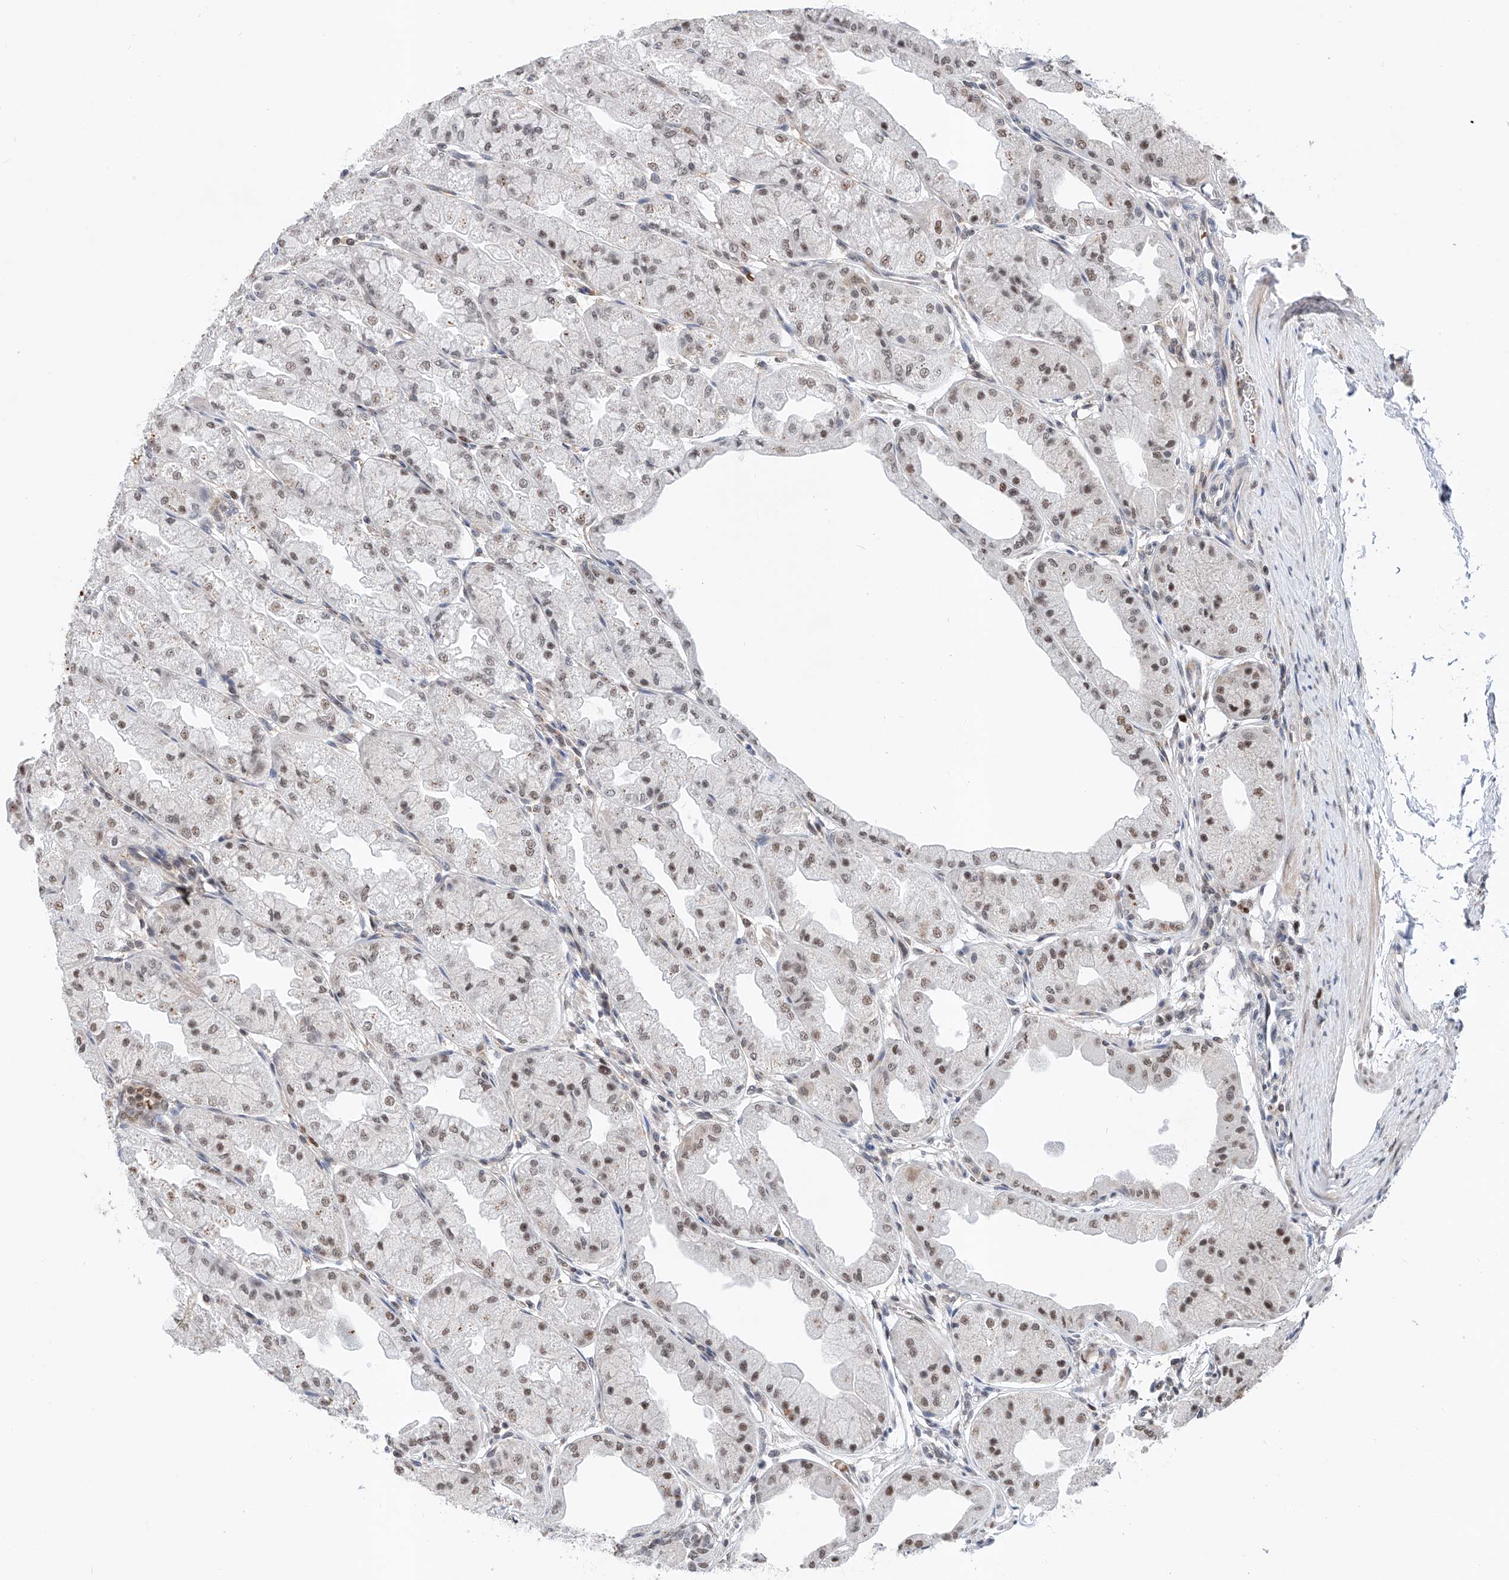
{"staining": {"intensity": "weak", "quantity": ">75%", "location": "nuclear"}, "tissue": "stomach", "cell_type": "Glandular cells", "image_type": "normal", "snomed": [{"axis": "morphology", "description": "Normal tissue, NOS"}, {"axis": "topography", "description": "Stomach, upper"}], "caption": "Glandular cells show low levels of weak nuclear staining in about >75% of cells in normal human stomach. (brown staining indicates protein expression, while blue staining denotes nuclei).", "gene": "SNRNP200", "patient": {"sex": "male", "age": 47}}